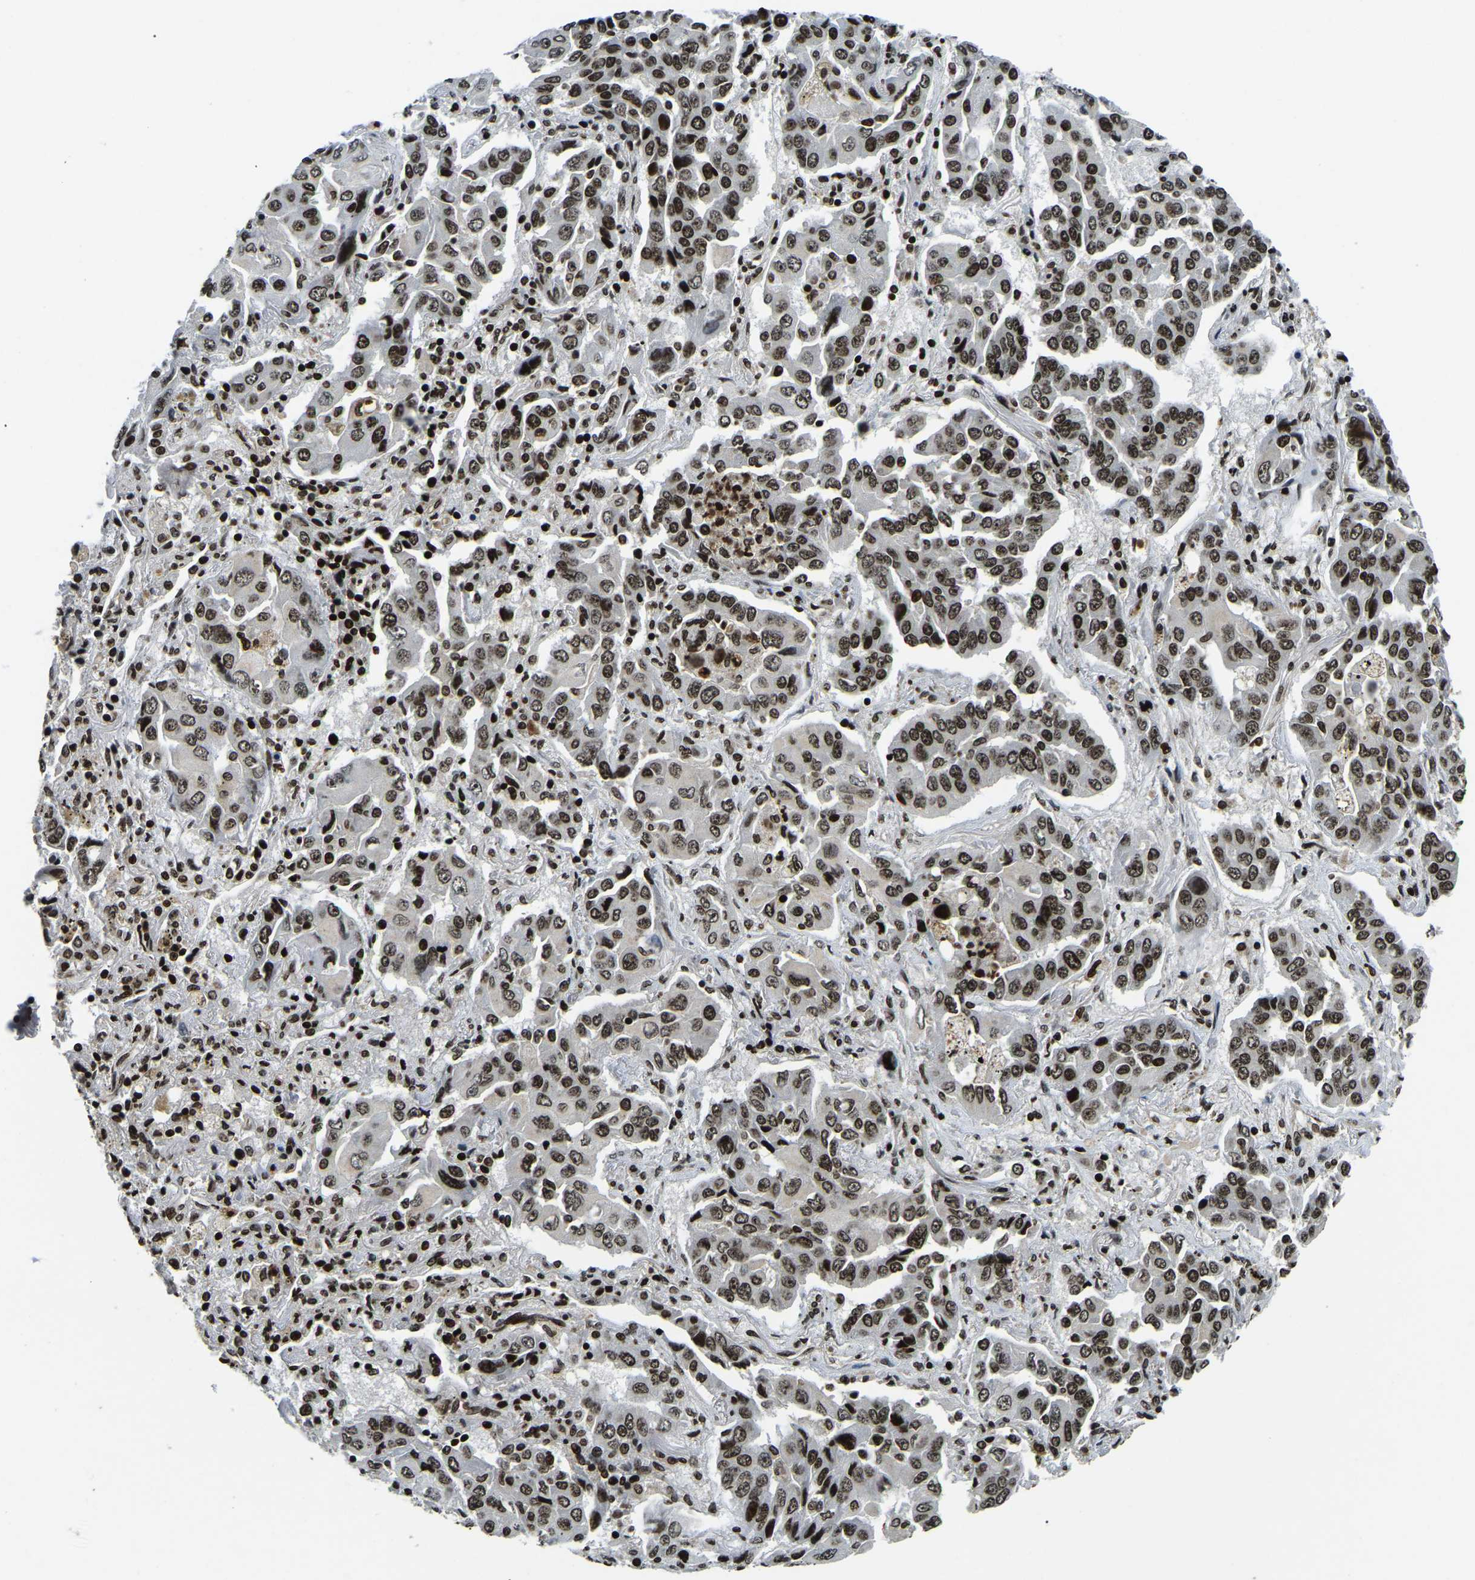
{"staining": {"intensity": "moderate", "quantity": ">75%", "location": "nuclear"}, "tissue": "lung cancer", "cell_type": "Tumor cells", "image_type": "cancer", "snomed": [{"axis": "morphology", "description": "Adenocarcinoma, NOS"}, {"axis": "topography", "description": "Lung"}], "caption": "Immunohistochemical staining of lung cancer (adenocarcinoma) exhibits medium levels of moderate nuclear positivity in approximately >75% of tumor cells.", "gene": "LRRC61", "patient": {"sex": "female", "age": 65}}